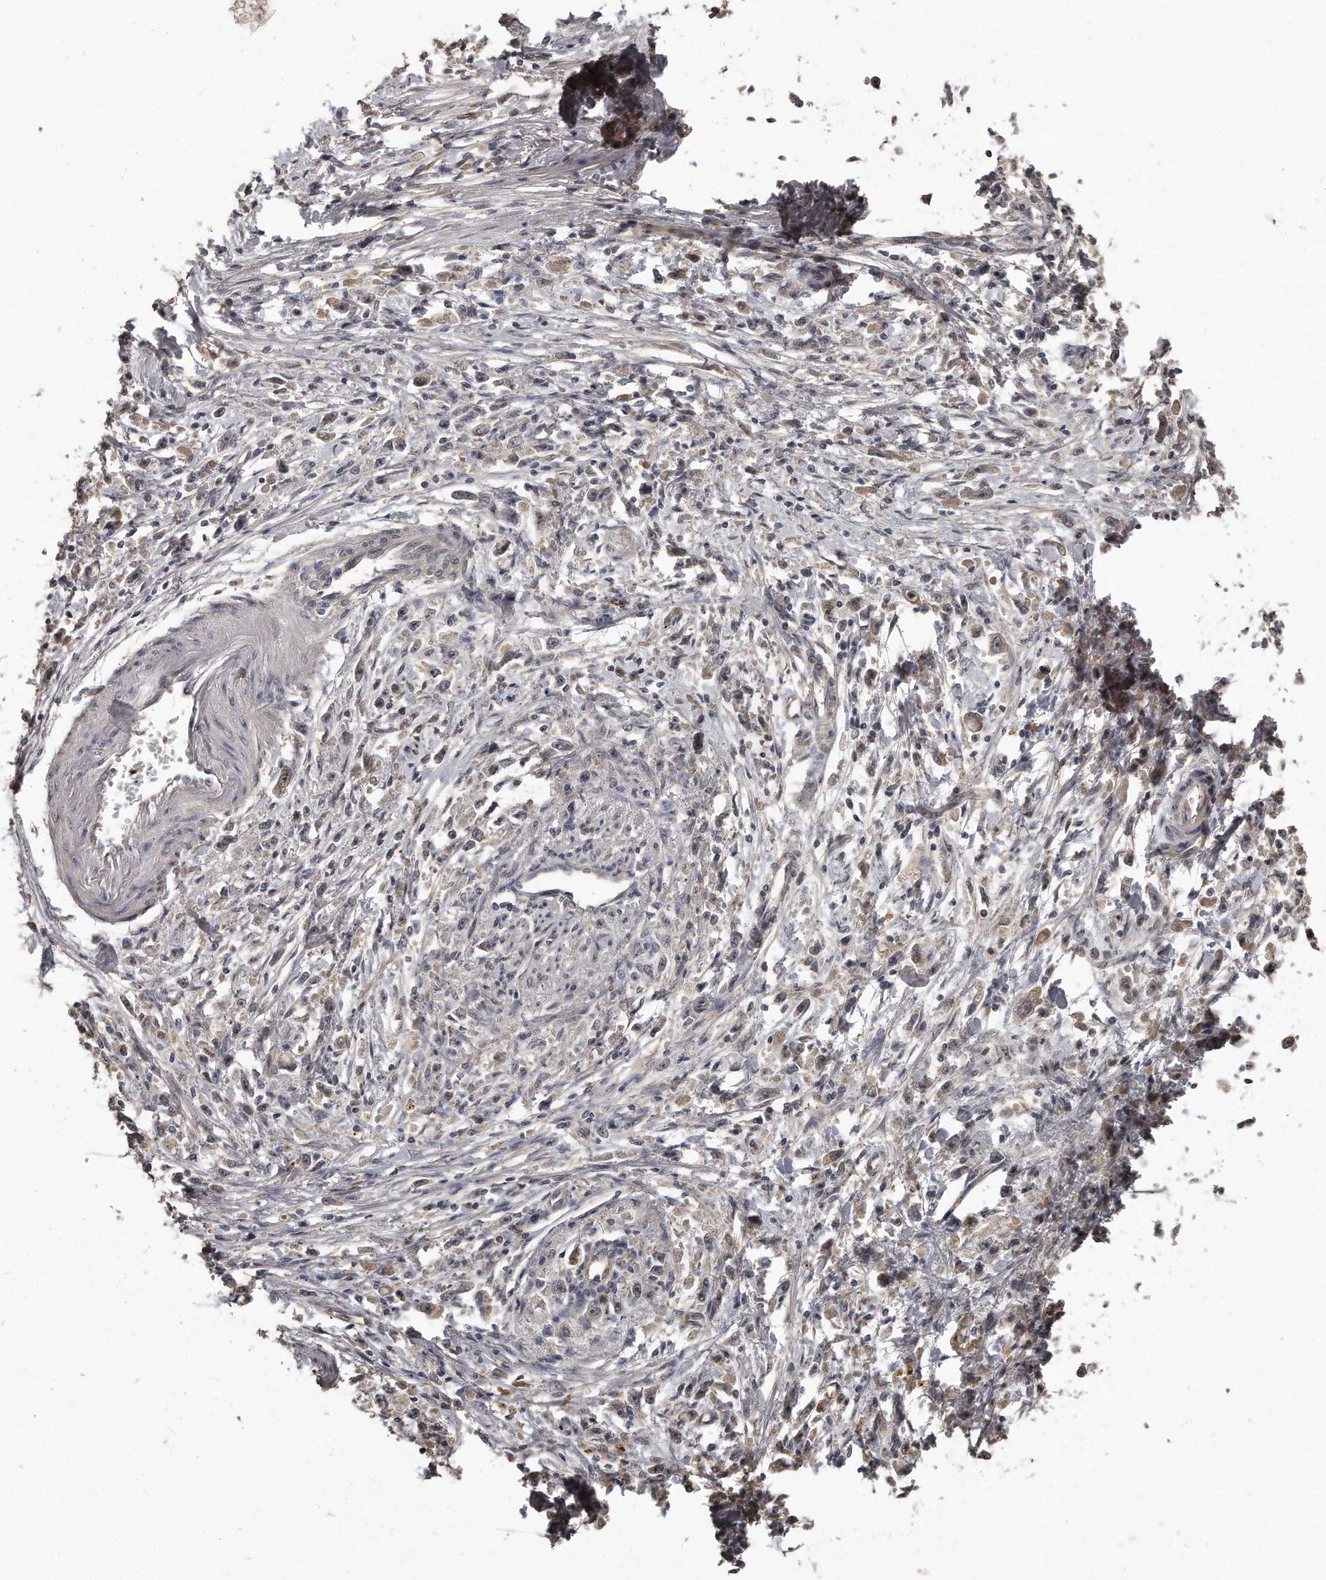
{"staining": {"intensity": "weak", "quantity": "<25%", "location": "cytoplasmic/membranous"}, "tissue": "stomach cancer", "cell_type": "Tumor cells", "image_type": "cancer", "snomed": [{"axis": "morphology", "description": "Adenocarcinoma, NOS"}, {"axis": "topography", "description": "Stomach"}], "caption": "Stomach adenocarcinoma was stained to show a protein in brown. There is no significant expression in tumor cells.", "gene": "GRB10", "patient": {"sex": "female", "age": 59}}